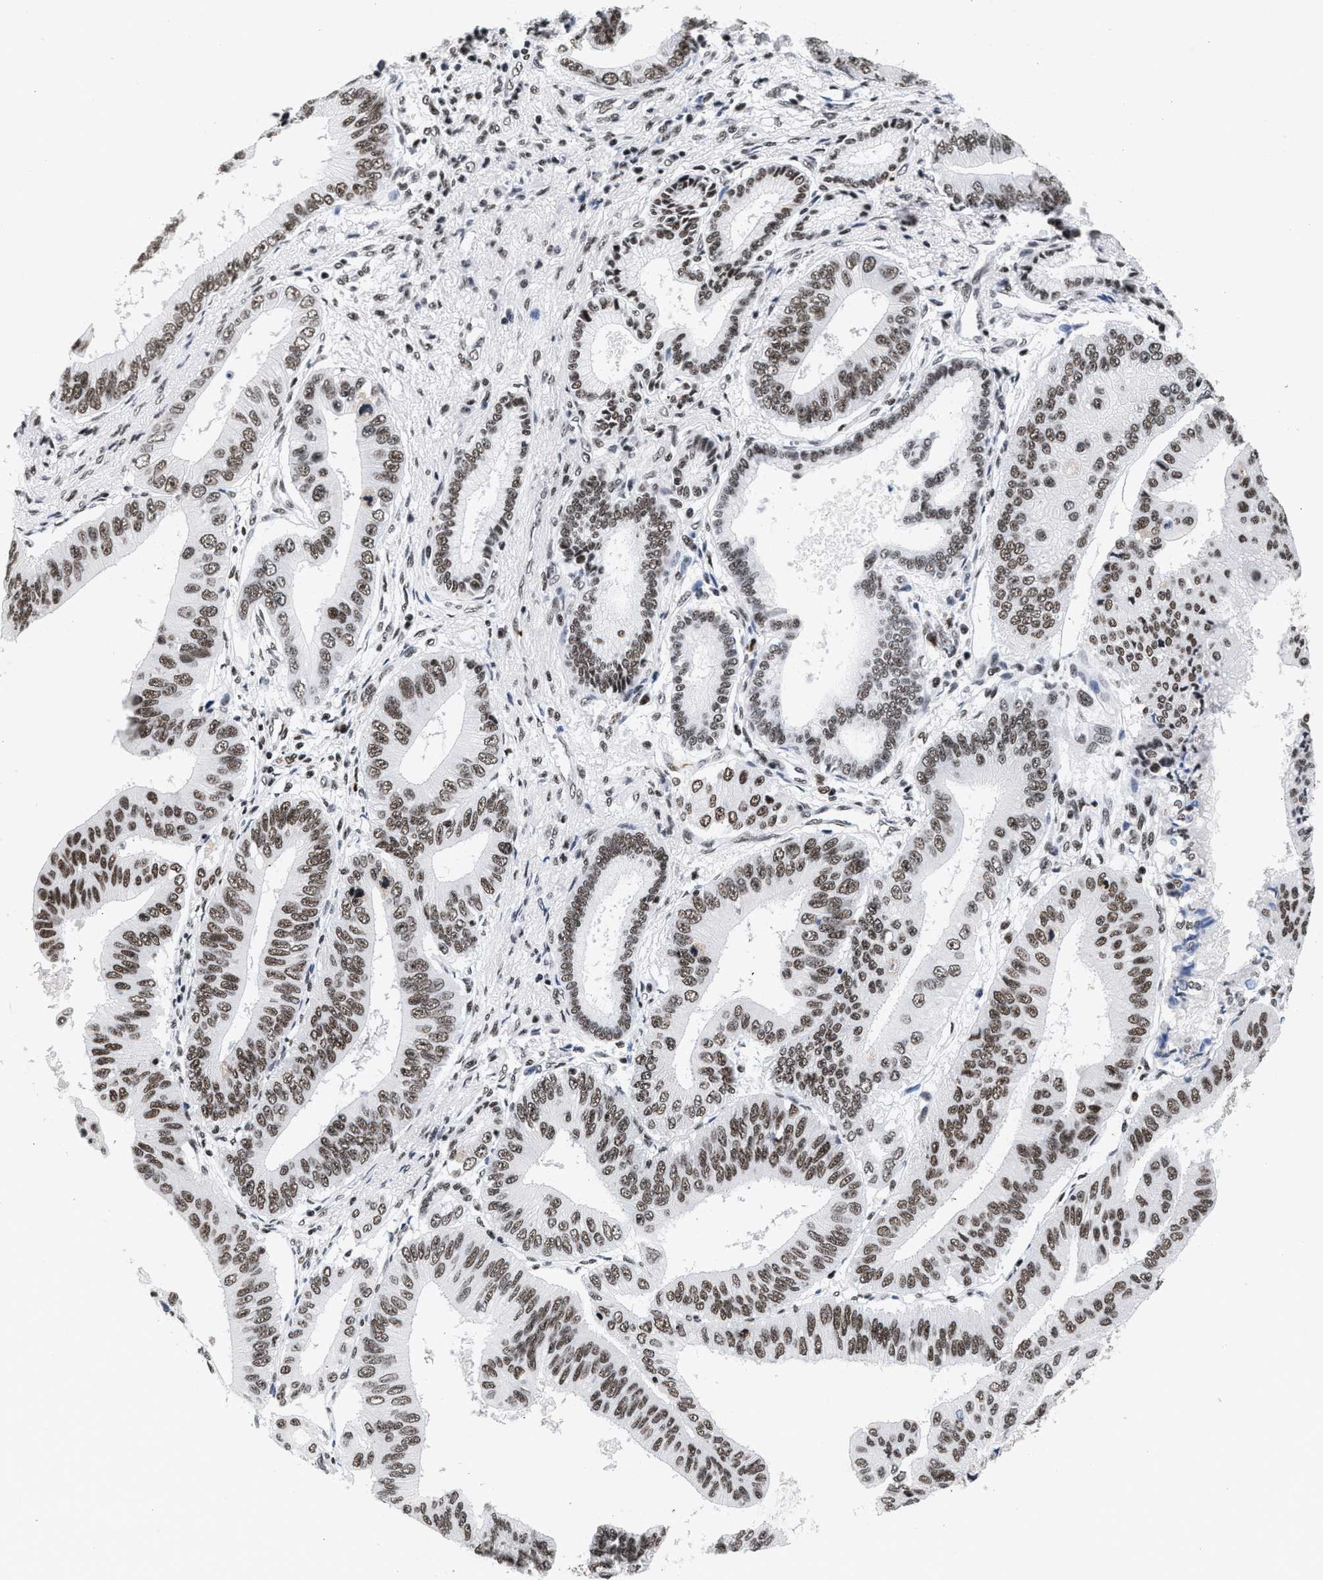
{"staining": {"intensity": "moderate", "quantity": ">75%", "location": "nuclear"}, "tissue": "pancreatic cancer", "cell_type": "Tumor cells", "image_type": "cancer", "snomed": [{"axis": "morphology", "description": "Adenocarcinoma, NOS"}, {"axis": "topography", "description": "Pancreas"}], "caption": "Immunohistochemistry (IHC) of pancreatic adenocarcinoma shows medium levels of moderate nuclear staining in approximately >75% of tumor cells.", "gene": "RAD21", "patient": {"sex": "male", "age": 77}}